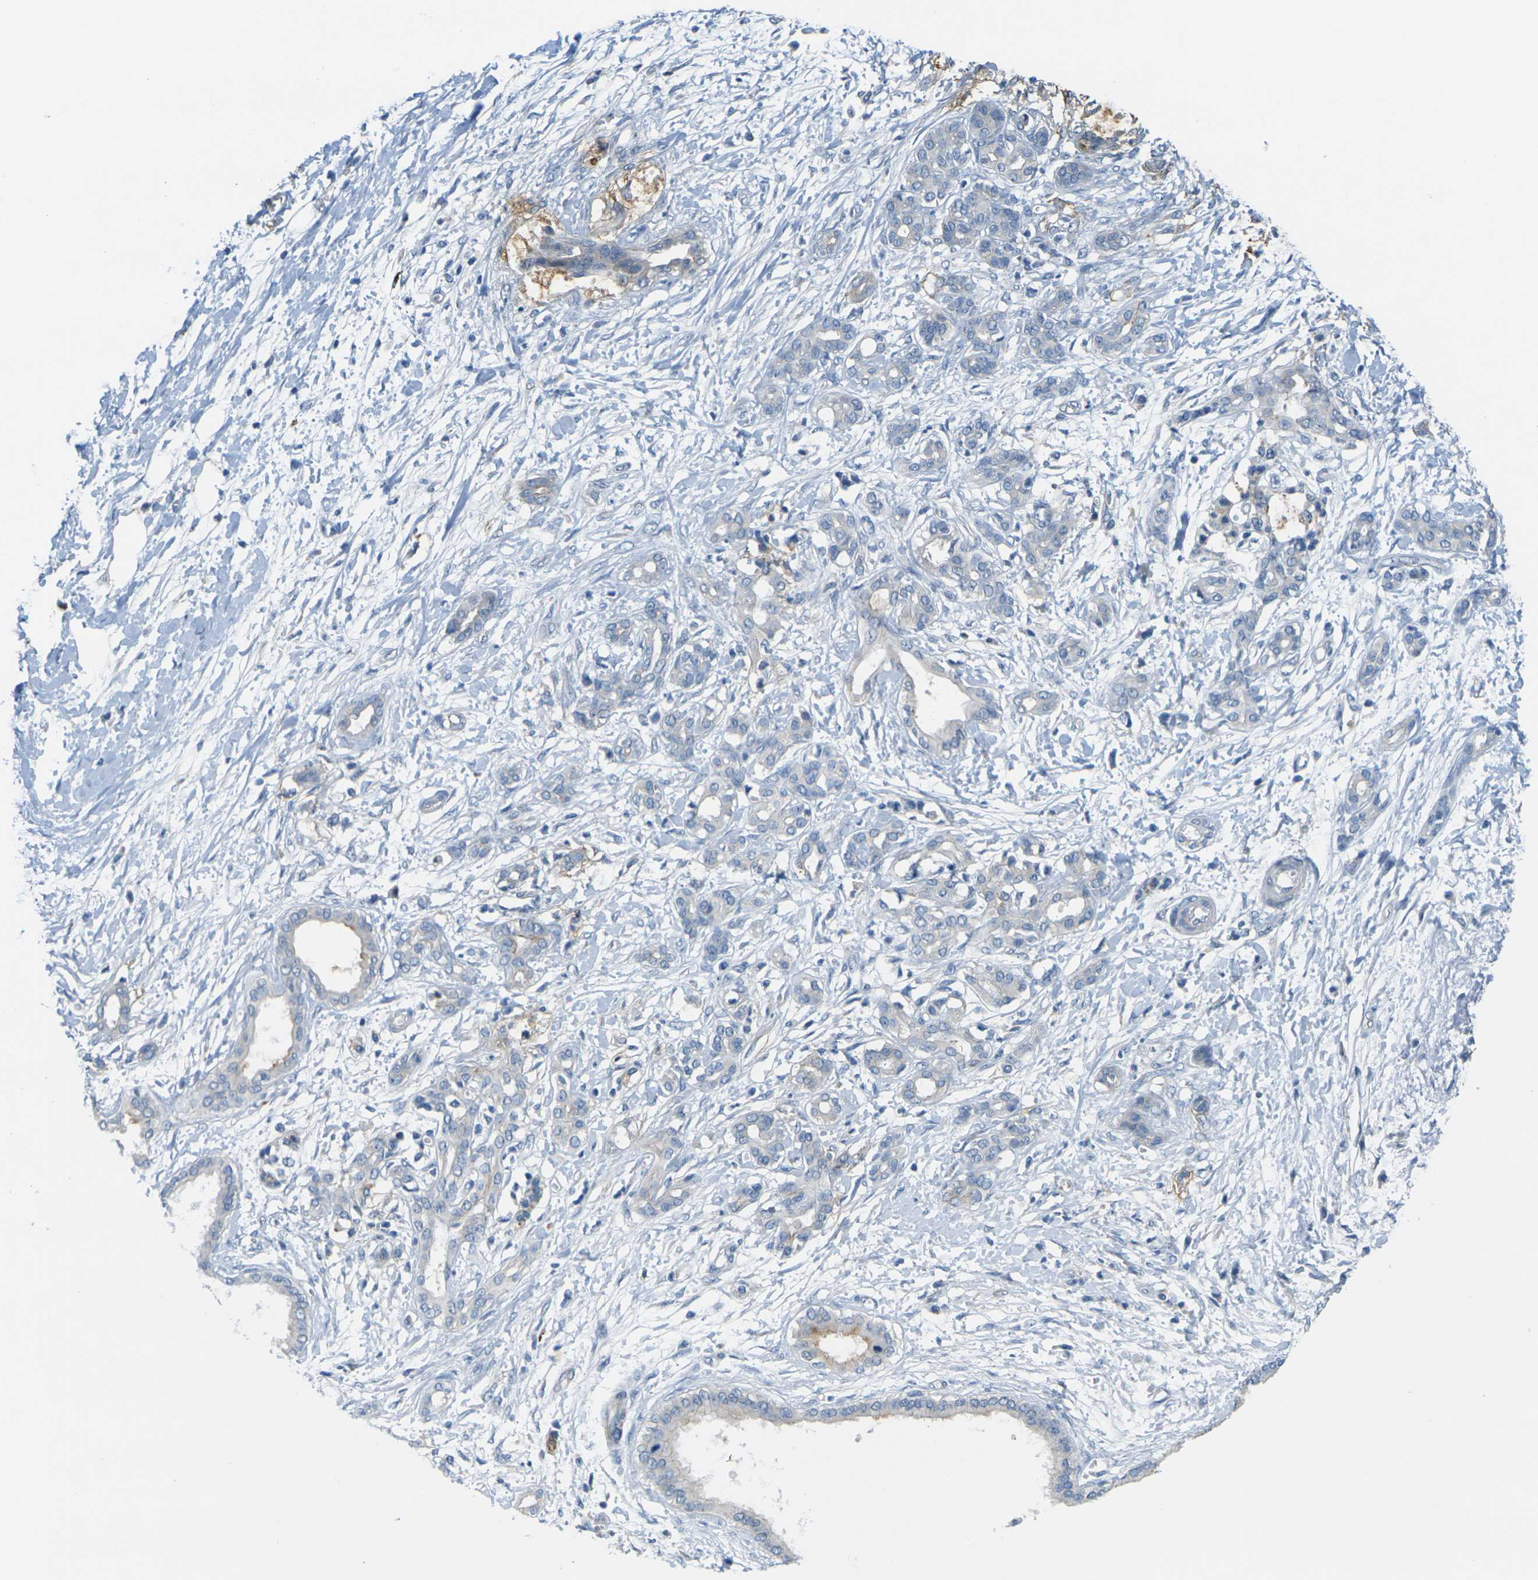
{"staining": {"intensity": "negative", "quantity": "none", "location": "none"}, "tissue": "pancreatic cancer", "cell_type": "Tumor cells", "image_type": "cancer", "snomed": [{"axis": "morphology", "description": "Adenocarcinoma, NOS"}, {"axis": "topography", "description": "Pancreas"}], "caption": "A high-resolution histopathology image shows immunohistochemistry (IHC) staining of pancreatic cancer (adenocarcinoma), which reveals no significant expression in tumor cells.", "gene": "CYP2C8", "patient": {"sex": "male", "age": 56}}